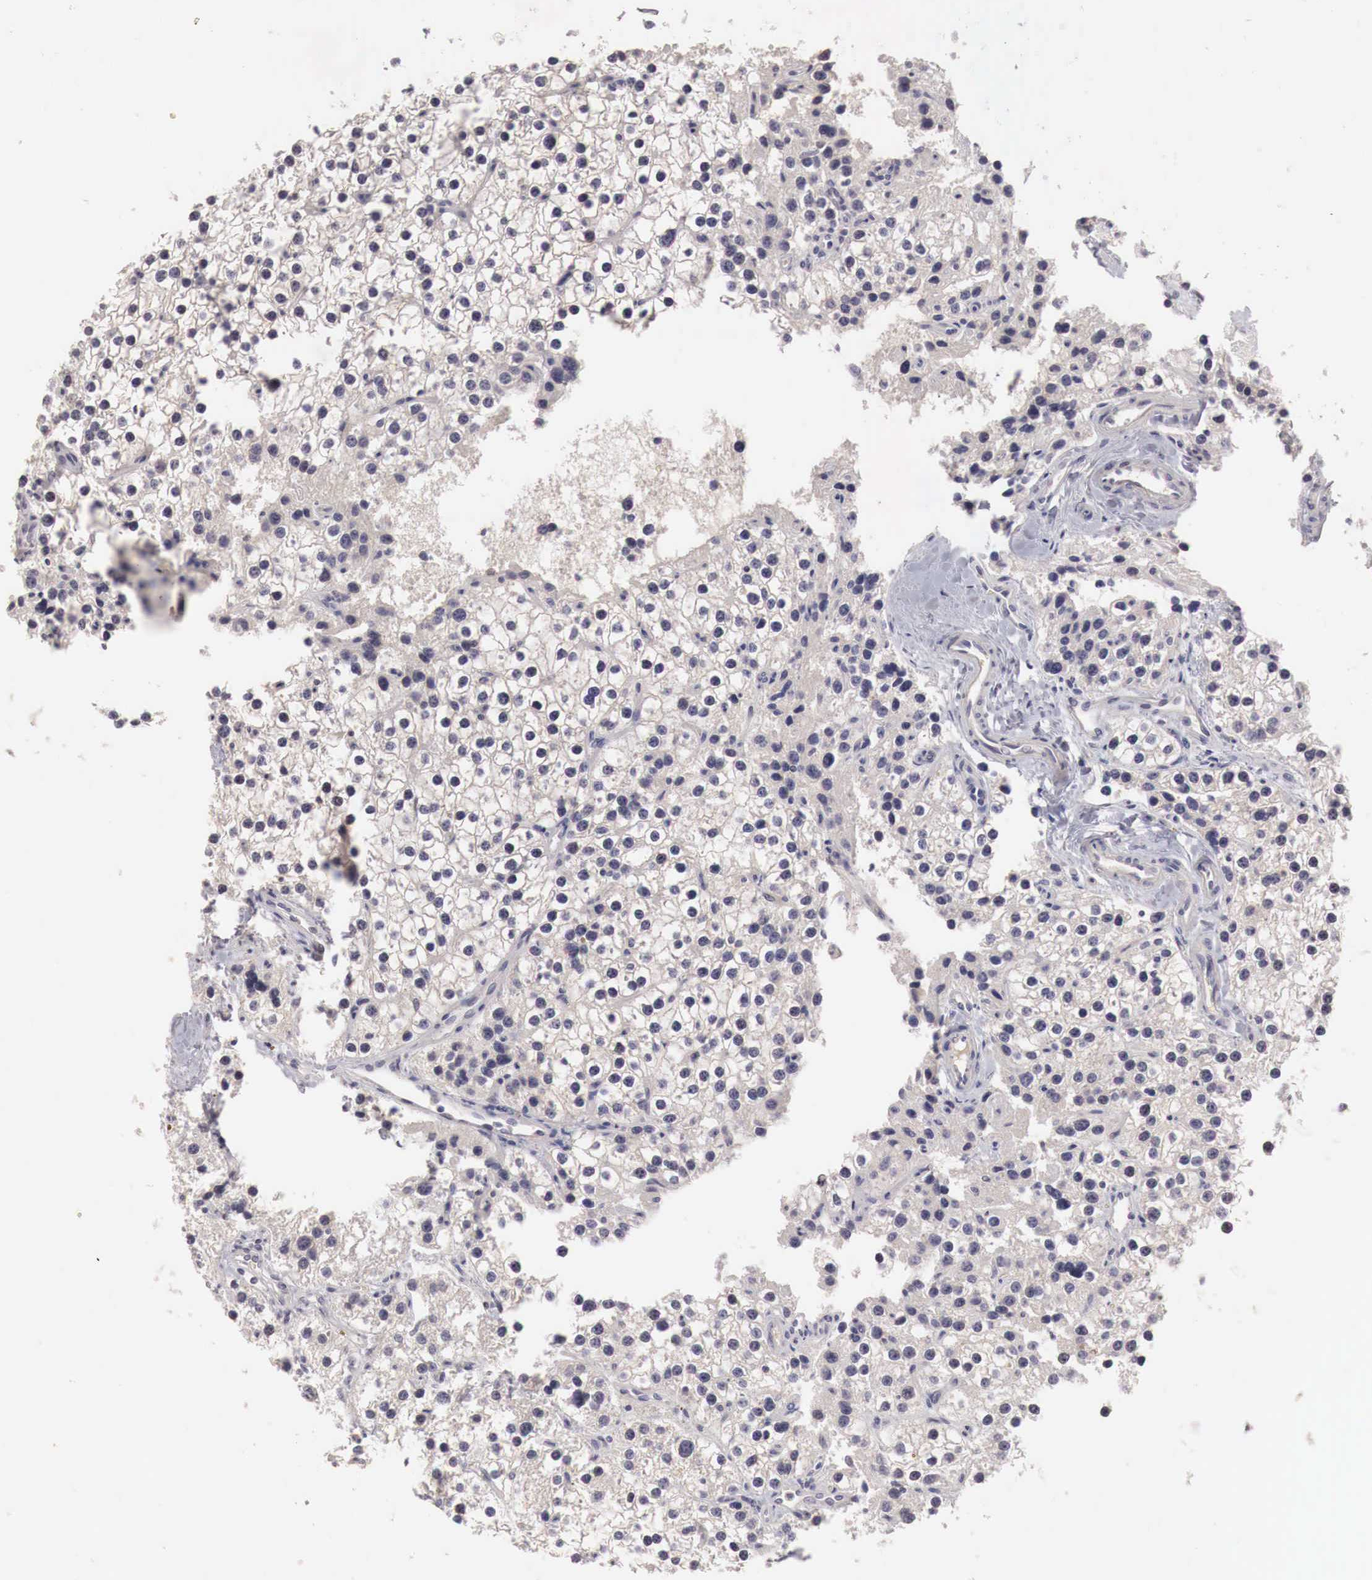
{"staining": {"intensity": "negative", "quantity": "none", "location": "none"}, "tissue": "parathyroid gland", "cell_type": "Glandular cells", "image_type": "normal", "snomed": [{"axis": "morphology", "description": "Normal tissue, NOS"}, {"axis": "topography", "description": "Parathyroid gland"}], "caption": "DAB immunohistochemical staining of benign parathyroid gland reveals no significant expression in glandular cells.", "gene": "GATA1", "patient": {"sex": "female", "age": 54}}